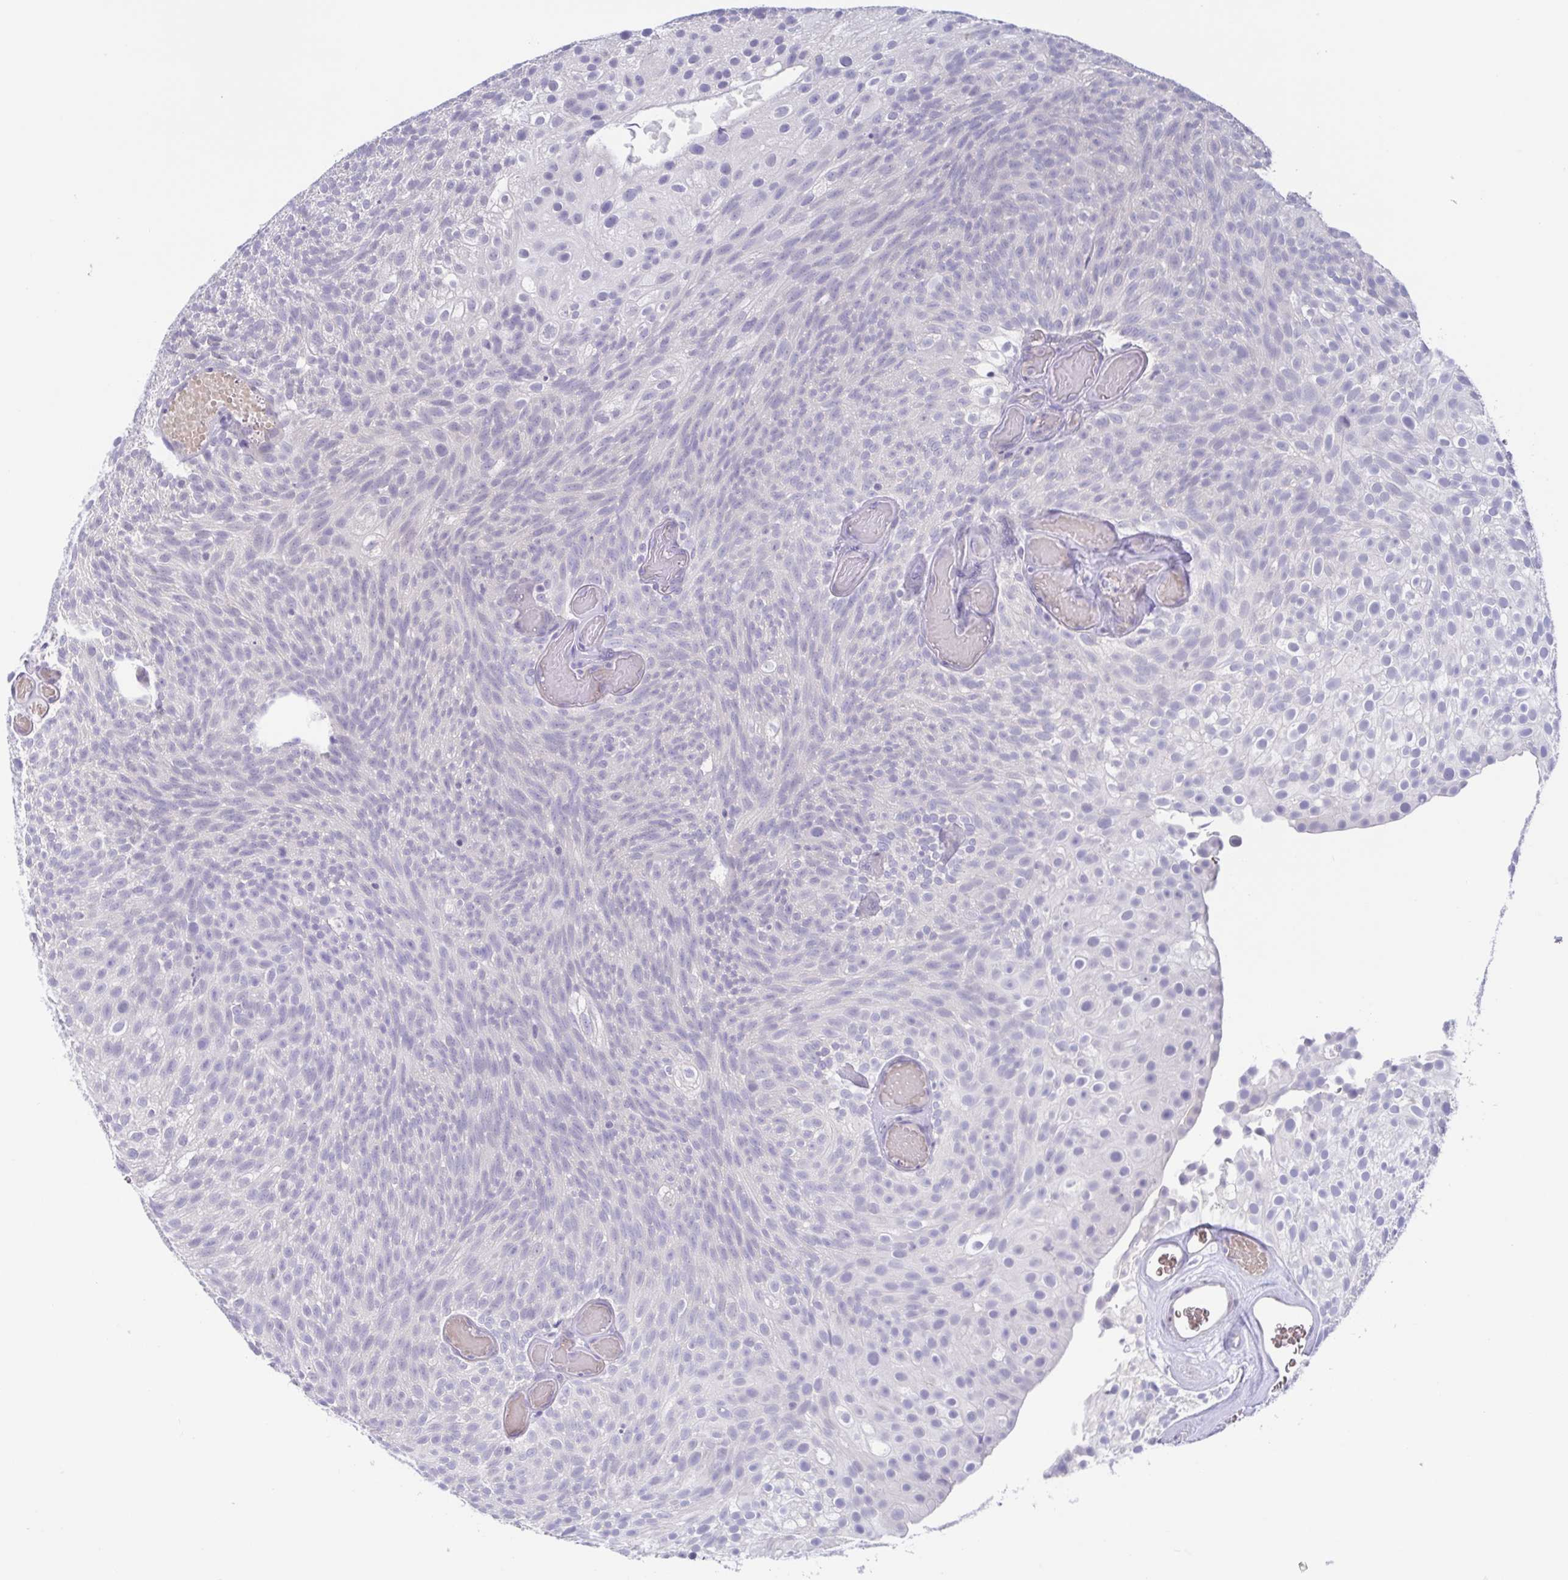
{"staining": {"intensity": "negative", "quantity": "none", "location": "none"}, "tissue": "urothelial cancer", "cell_type": "Tumor cells", "image_type": "cancer", "snomed": [{"axis": "morphology", "description": "Urothelial carcinoma, Low grade"}, {"axis": "topography", "description": "Urinary bladder"}], "caption": "DAB immunohistochemical staining of human urothelial carcinoma (low-grade) exhibits no significant staining in tumor cells. Brightfield microscopy of IHC stained with DAB (3,3'-diaminobenzidine) (brown) and hematoxylin (blue), captured at high magnification.", "gene": "TEX12", "patient": {"sex": "male", "age": 78}}